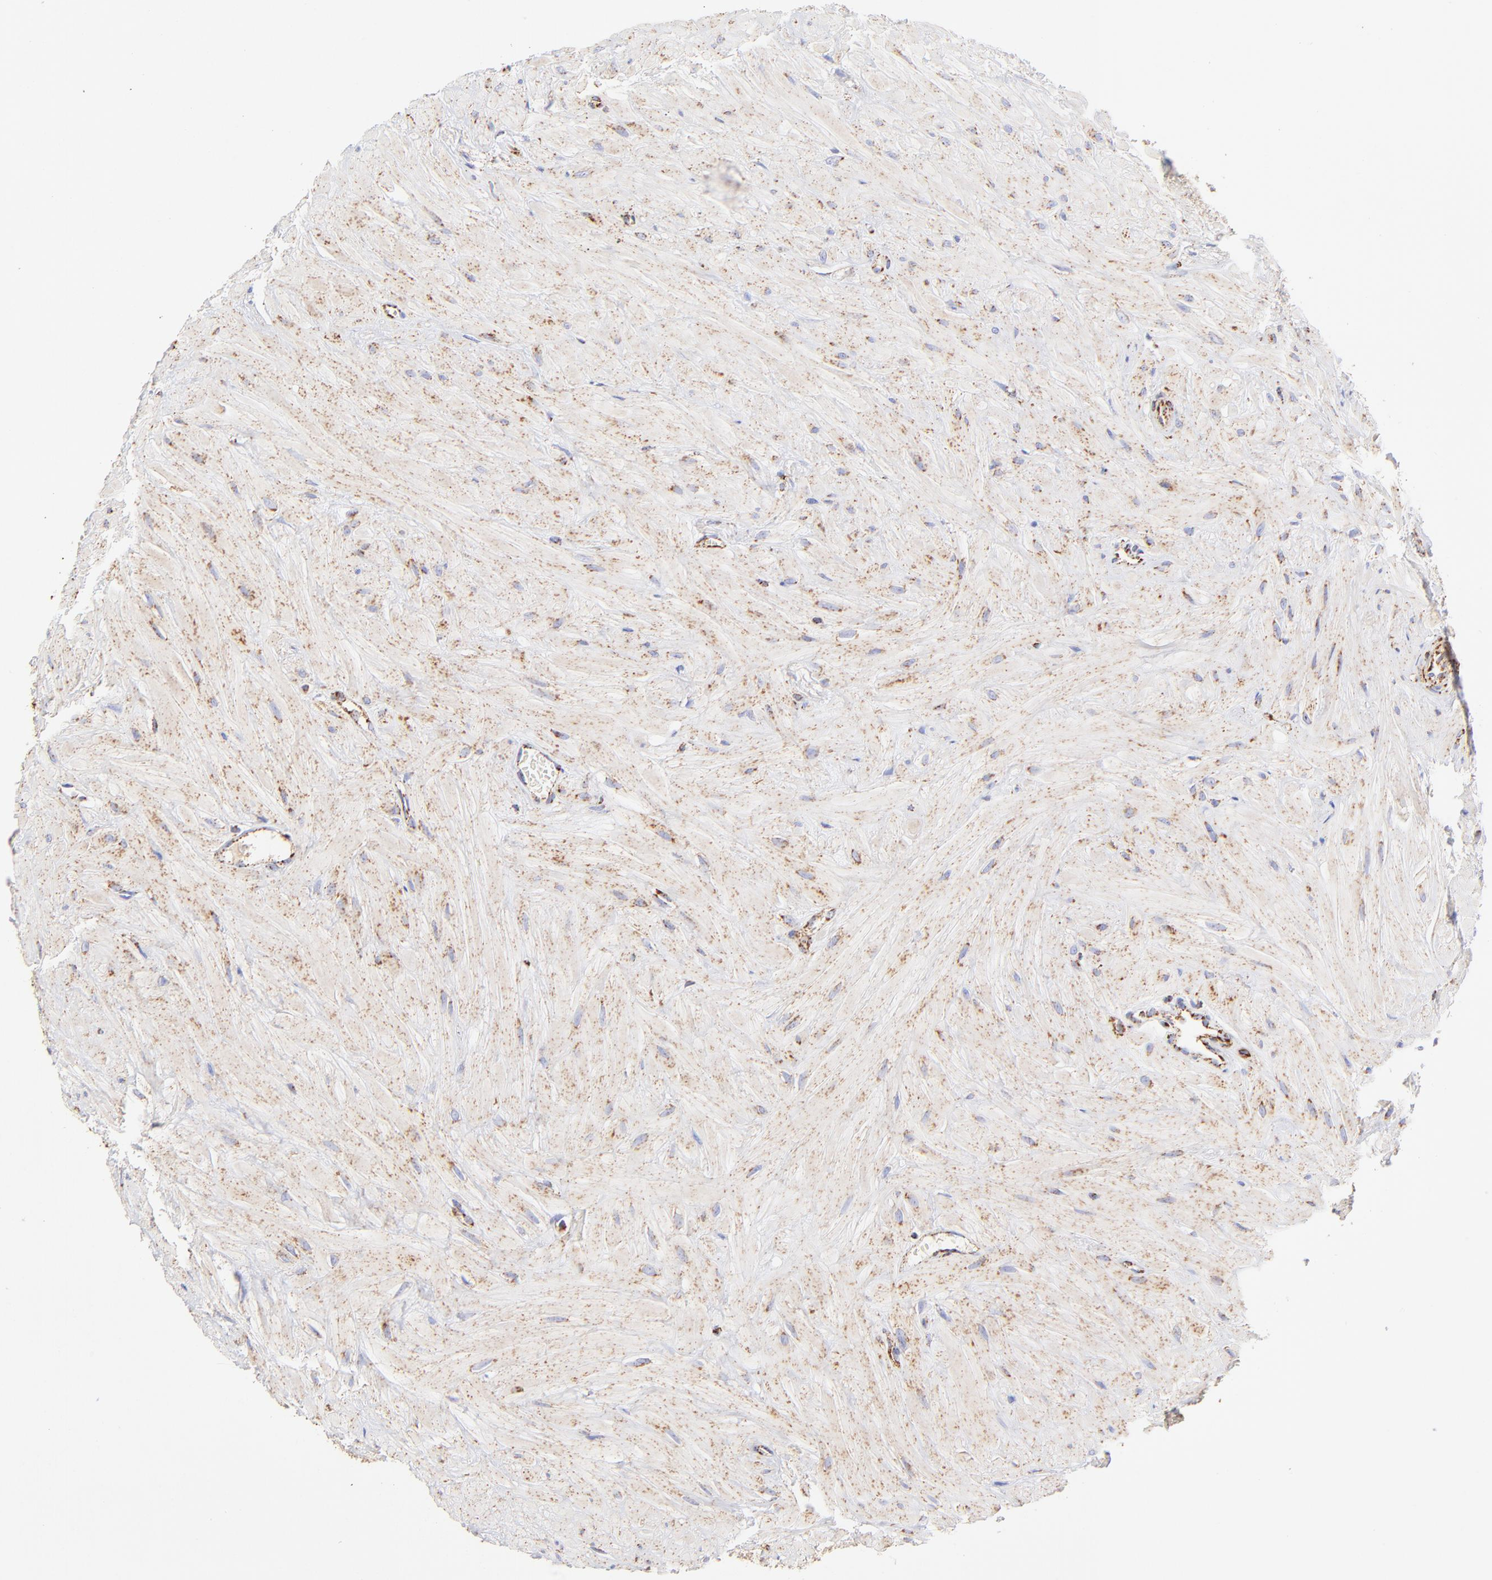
{"staining": {"intensity": "strong", "quantity": ">75%", "location": "cytoplasmic/membranous"}, "tissue": "seminal vesicle", "cell_type": "Glandular cells", "image_type": "normal", "snomed": [{"axis": "morphology", "description": "Normal tissue, NOS"}, {"axis": "topography", "description": "Seminal veicle"}], "caption": "Seminal vesicle stained with a brown dye displays strong cytoplasmic/membranous positive staining in approximately >75% of glandular cells.", "gene": "ECH1", "patient": {"sex": "male", "age": 26}}